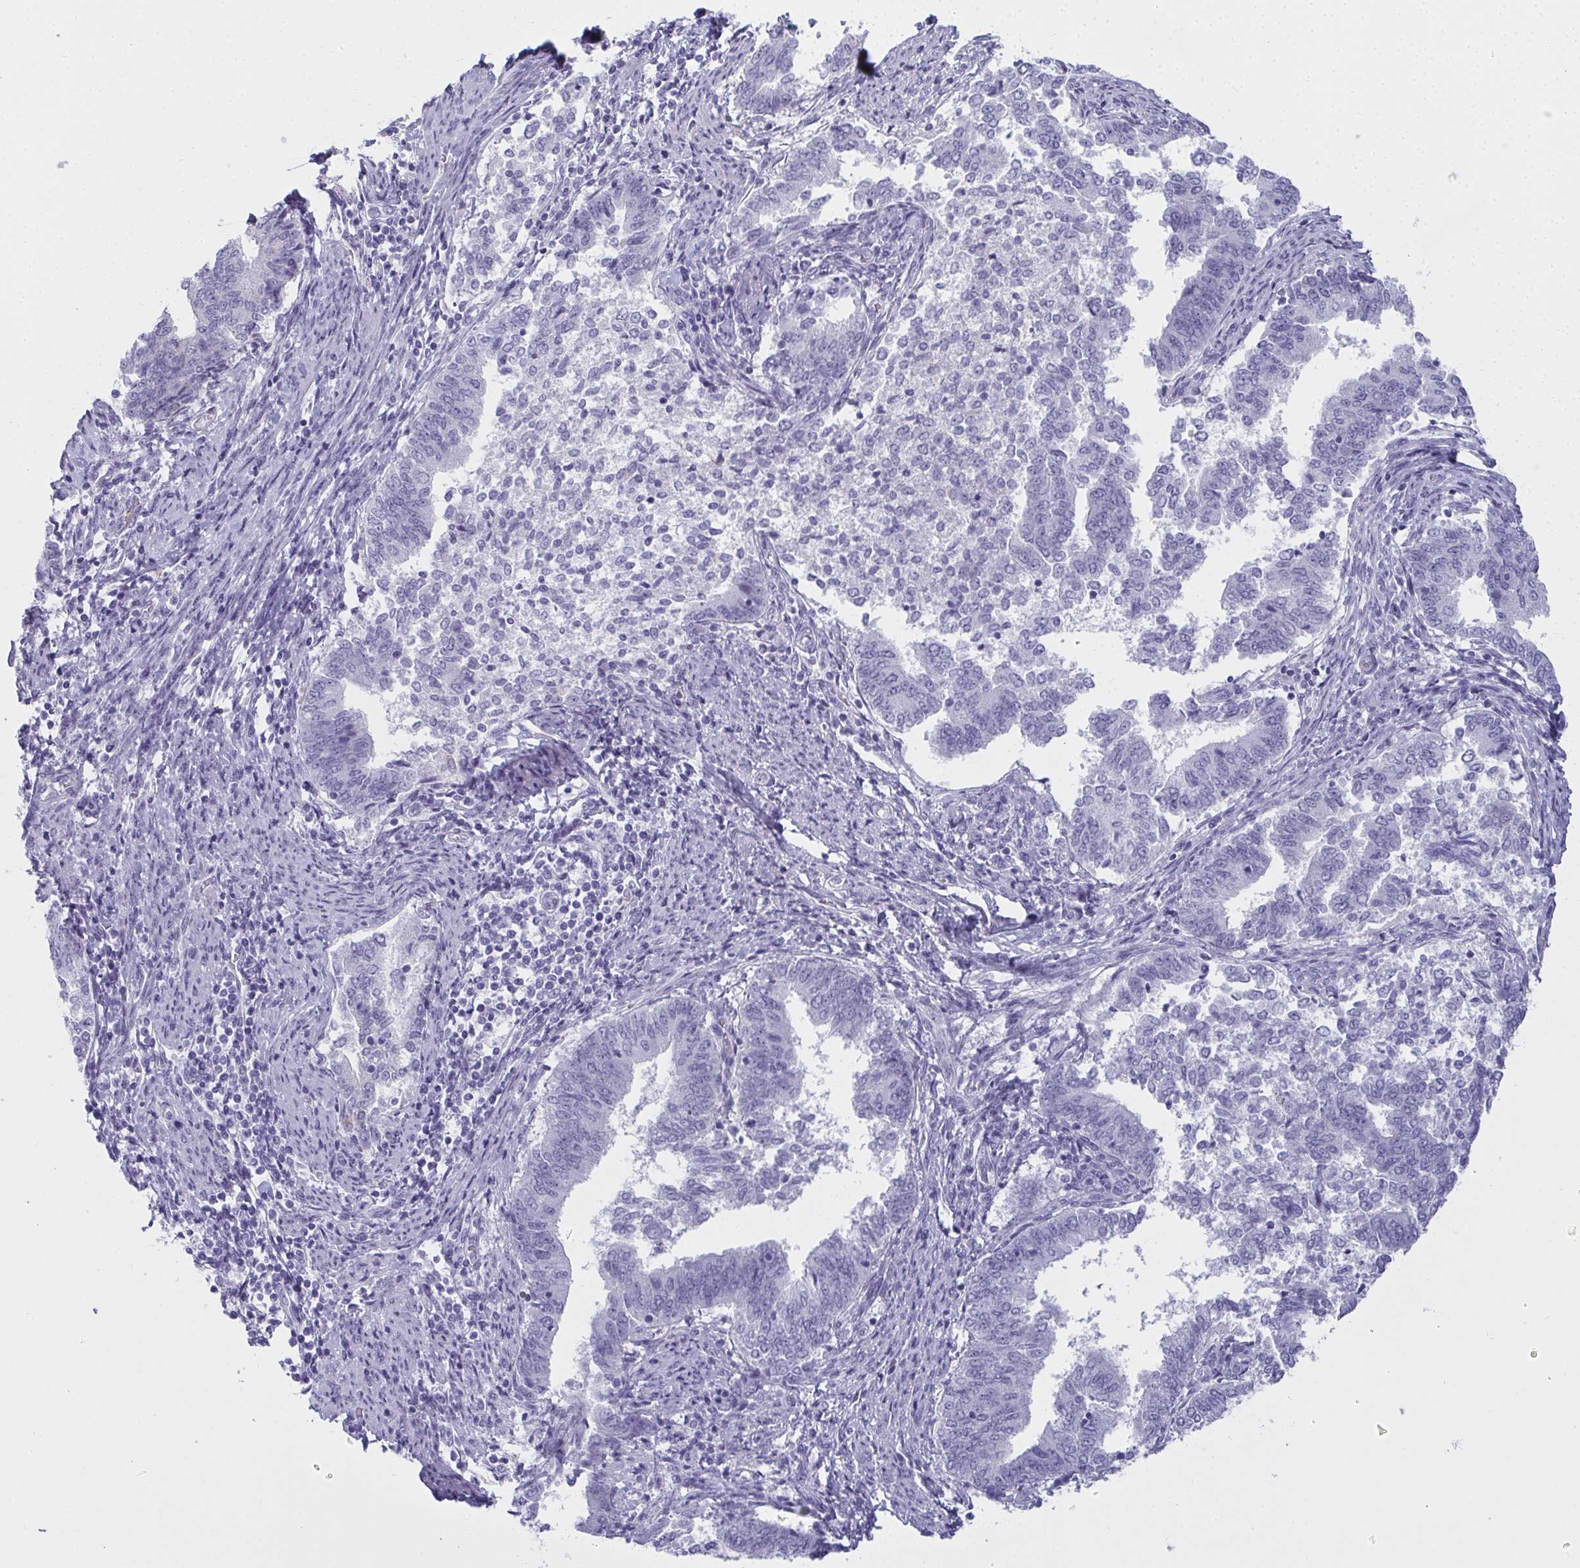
{"staining": {"intensity": "negative", "quantity": "none", "location": "none"}, "tissue": "endometrial cancer", "cell_type": "Tumor cells", "image_type": "cancer", "snomed": [{"axis": "morphology", "description": "Adenocarcinoma, NOS"}, {"axis": "topography", "description": "Endometrium"}], "caption": "The histopathology image demonstrates no staining of tumor cells in endometrial adenocarcinoma.", "gene": "SLC36A2", "patient": {"sex": "female", "age": 65}}